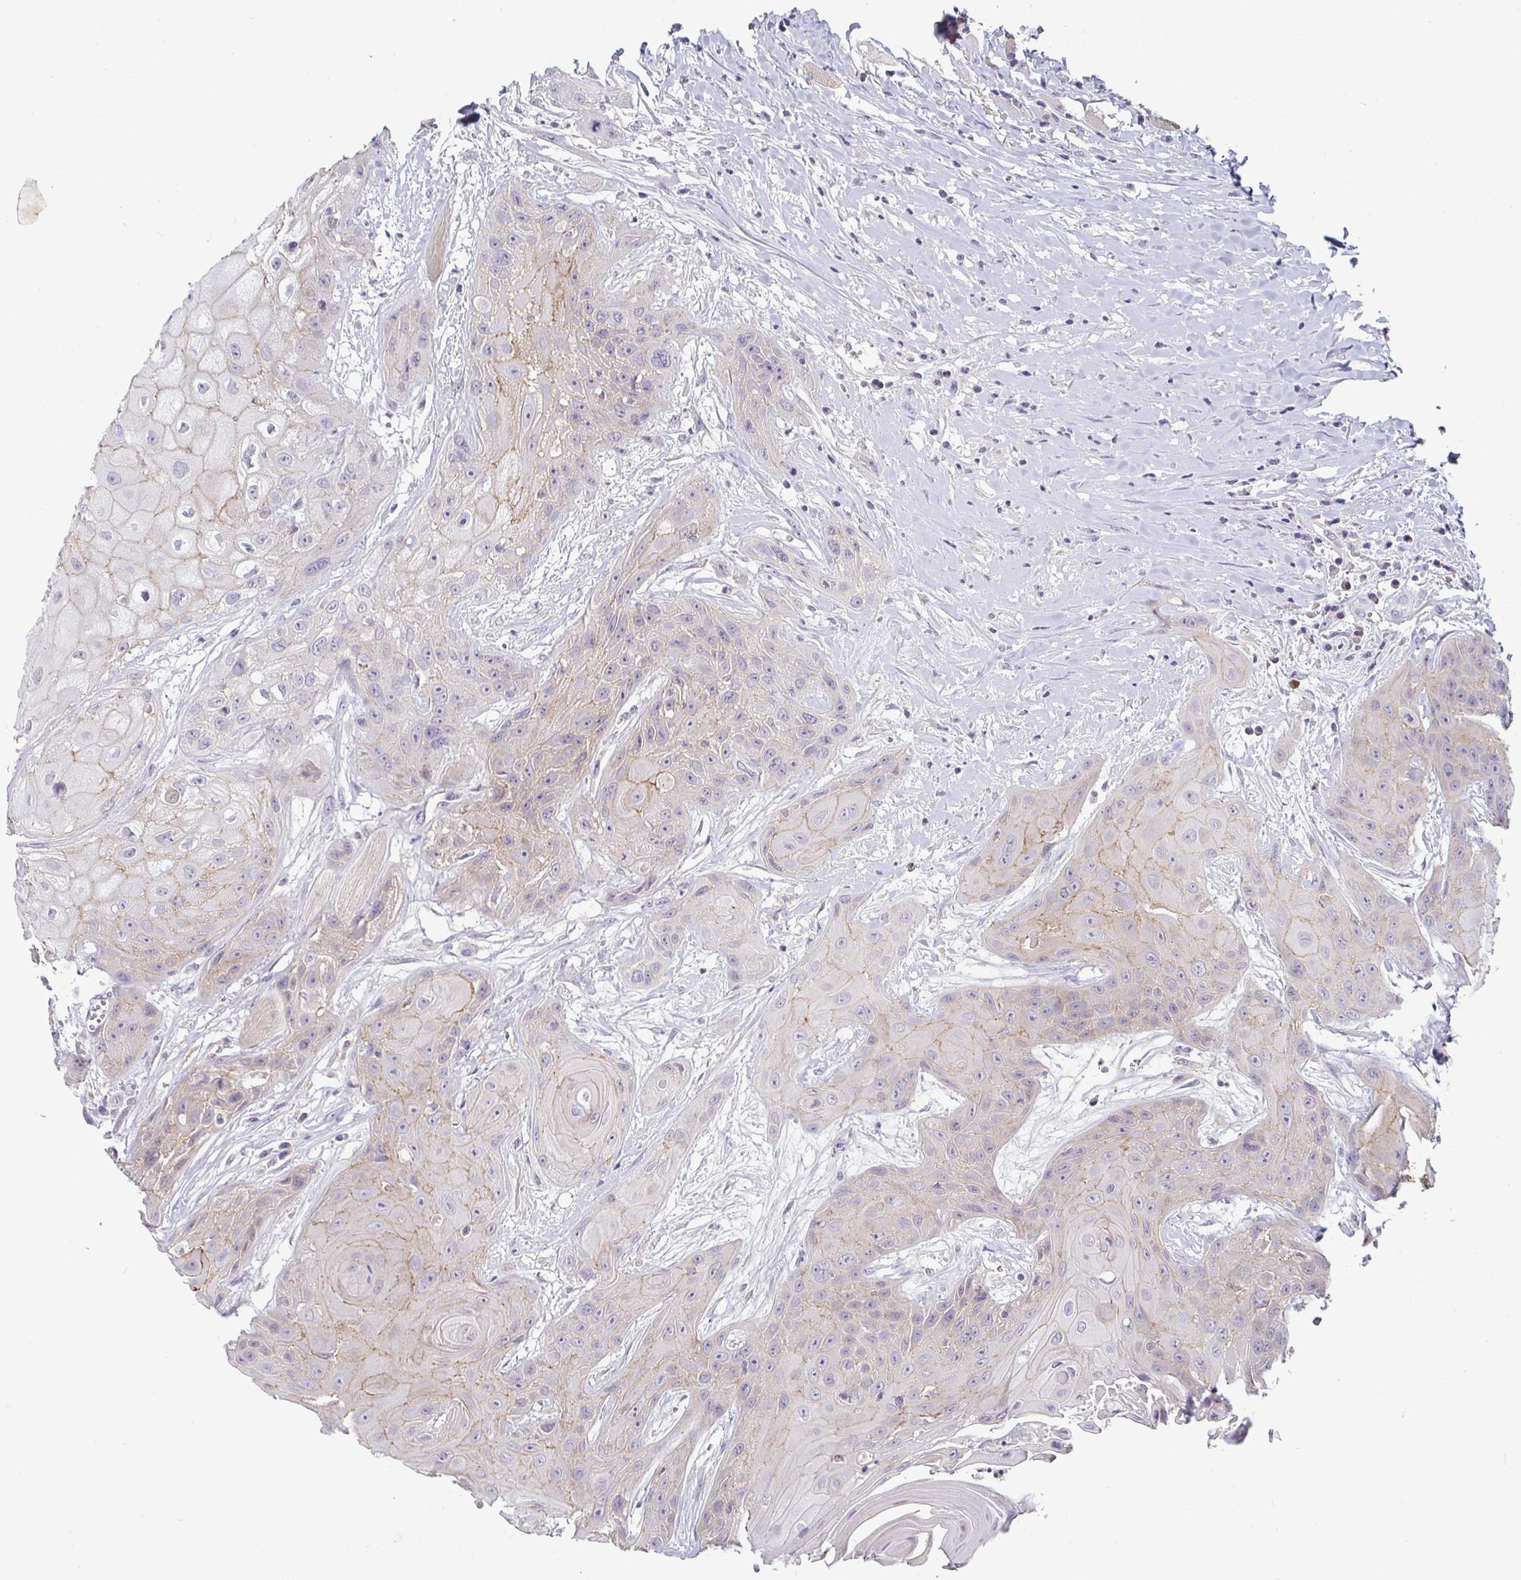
{"staining": {"intensity": "weak", "quantity": "<25%", "location": "cytoplasmic/membranous"}, "tissue": "head and neck cancer", "cell_type": "Tumor cells", "image_type": "cancer", "snomed": [{"axis": "morphology", "description": "Squamous cell carcinoma, NOS"}, {"axis": "topography", "description": "Head-Neck"}], "caption": "Tumor cells show no significant positivity in head and neck squamous cell carcinoma.", "gene": "GSTM1", "patient": {"sex": "female", "age": 73}}